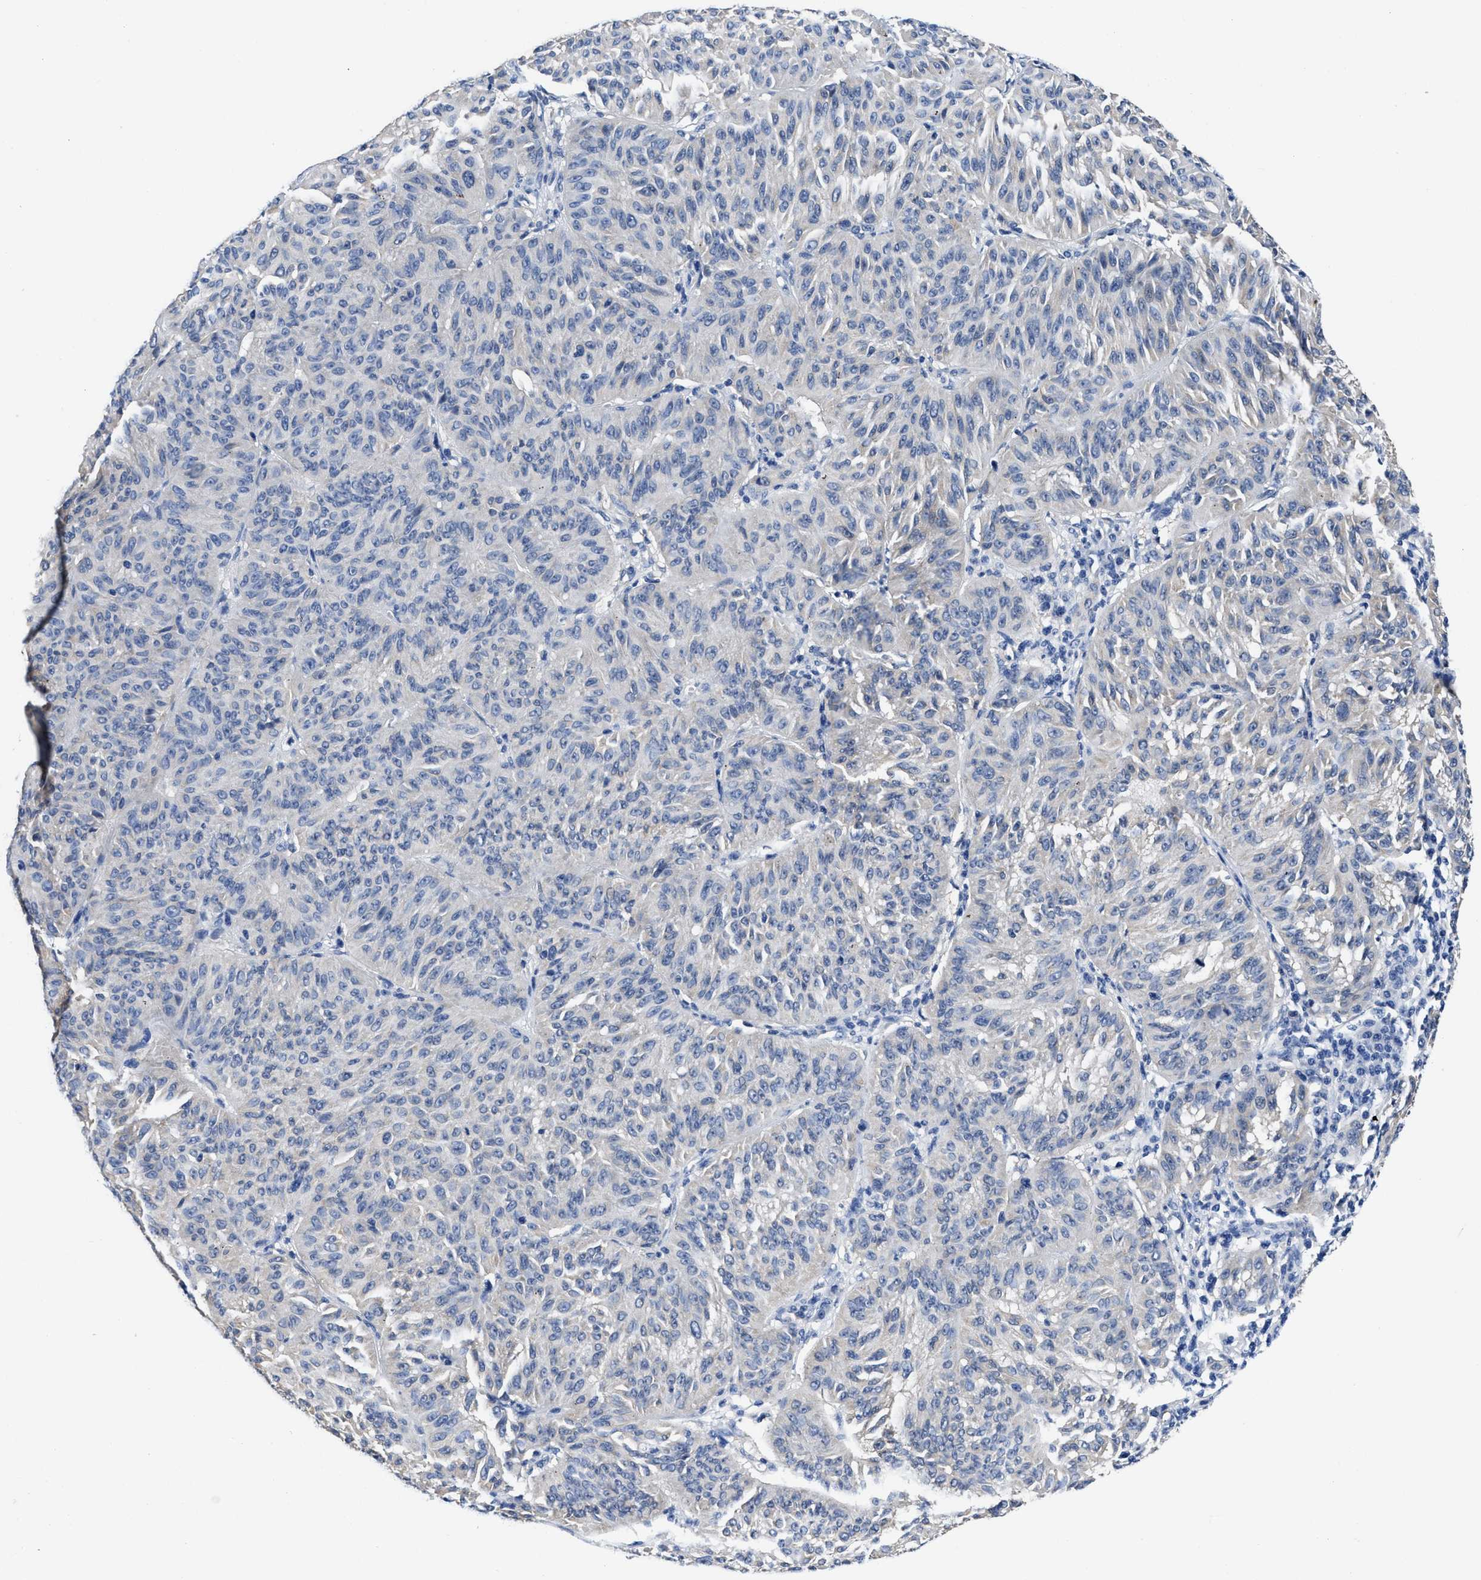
{"staining": {"intensity": "negative", "quantity": "none", "location": "none"}, "tissue": "melanoma", "cell_type": "Tumor cells", "image_type": "cancer", "snomed": [{"axis": "morphology", "description": "Malignant melanoma, NOS"}, {"axis": "topography", "description": "Skin"}], "caption": "Histopathology image shows no significant protein positivity in tumor cells of malignant melanoma.", "gene": "SLC35F1", "patient": {"sex": "female", "age": 72}}